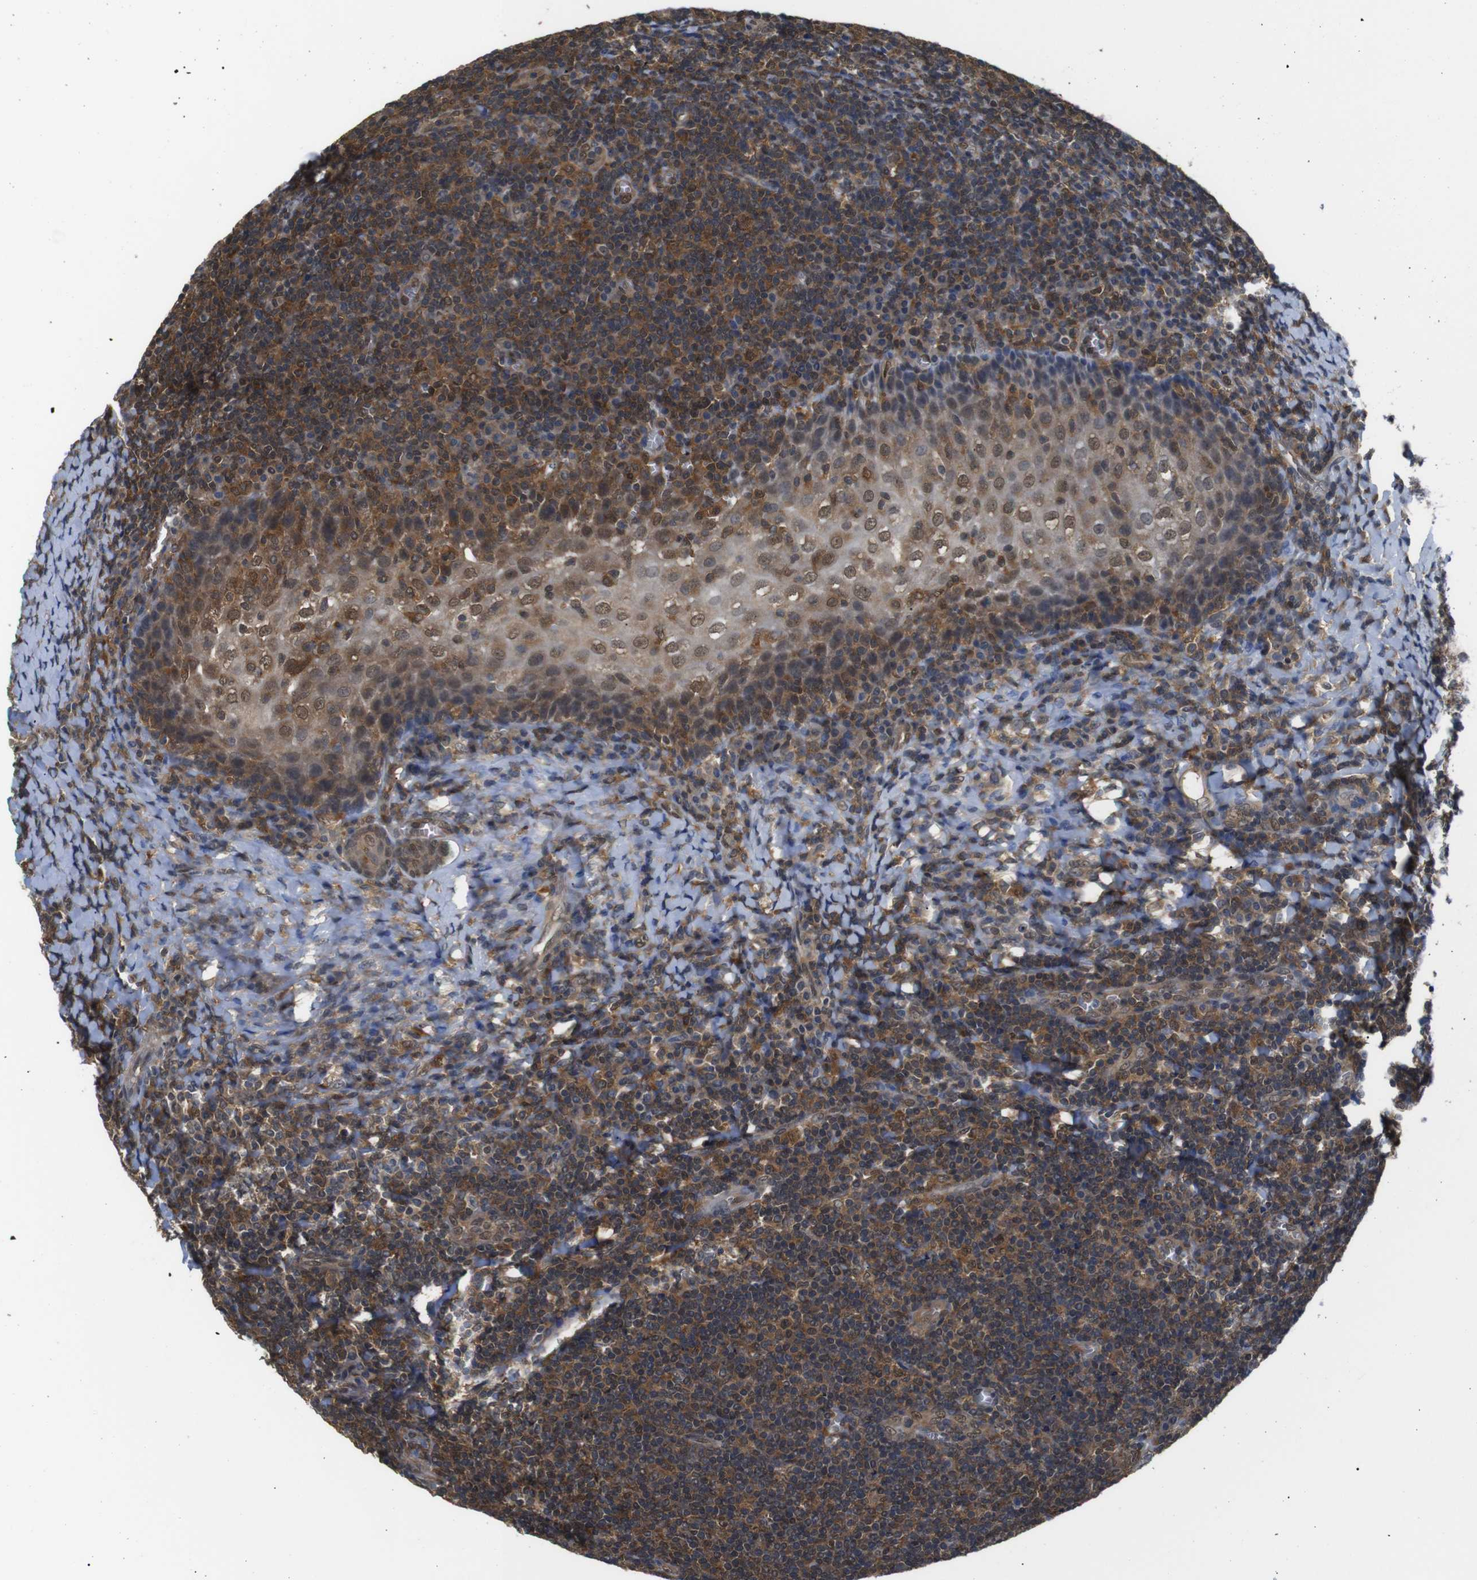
{"staining": {"intensity": "moderate", "quantity": ">75%", "location": "cytoplasmic/membranous,nuclear"}, "tissue": "tonsil", "cell_type": "Germinal center cells", "image_type": "normal", "snomed": [{"axis": "morphology", "description": "Normal tissue, NOS"}, {"axis": "topography", "description": "Tonsil"}], "caption": "Immunohistochemical staining of unremarkable human tonsil shows medium levels of moderate cytoplasmic/membranous,nuclear positivity in approximately >75% of germinal center cells. (IHC, brightfield microscopy, high magnification).", "gene": "UBXN1", "patient": {"sex": "male", "age": 37}}